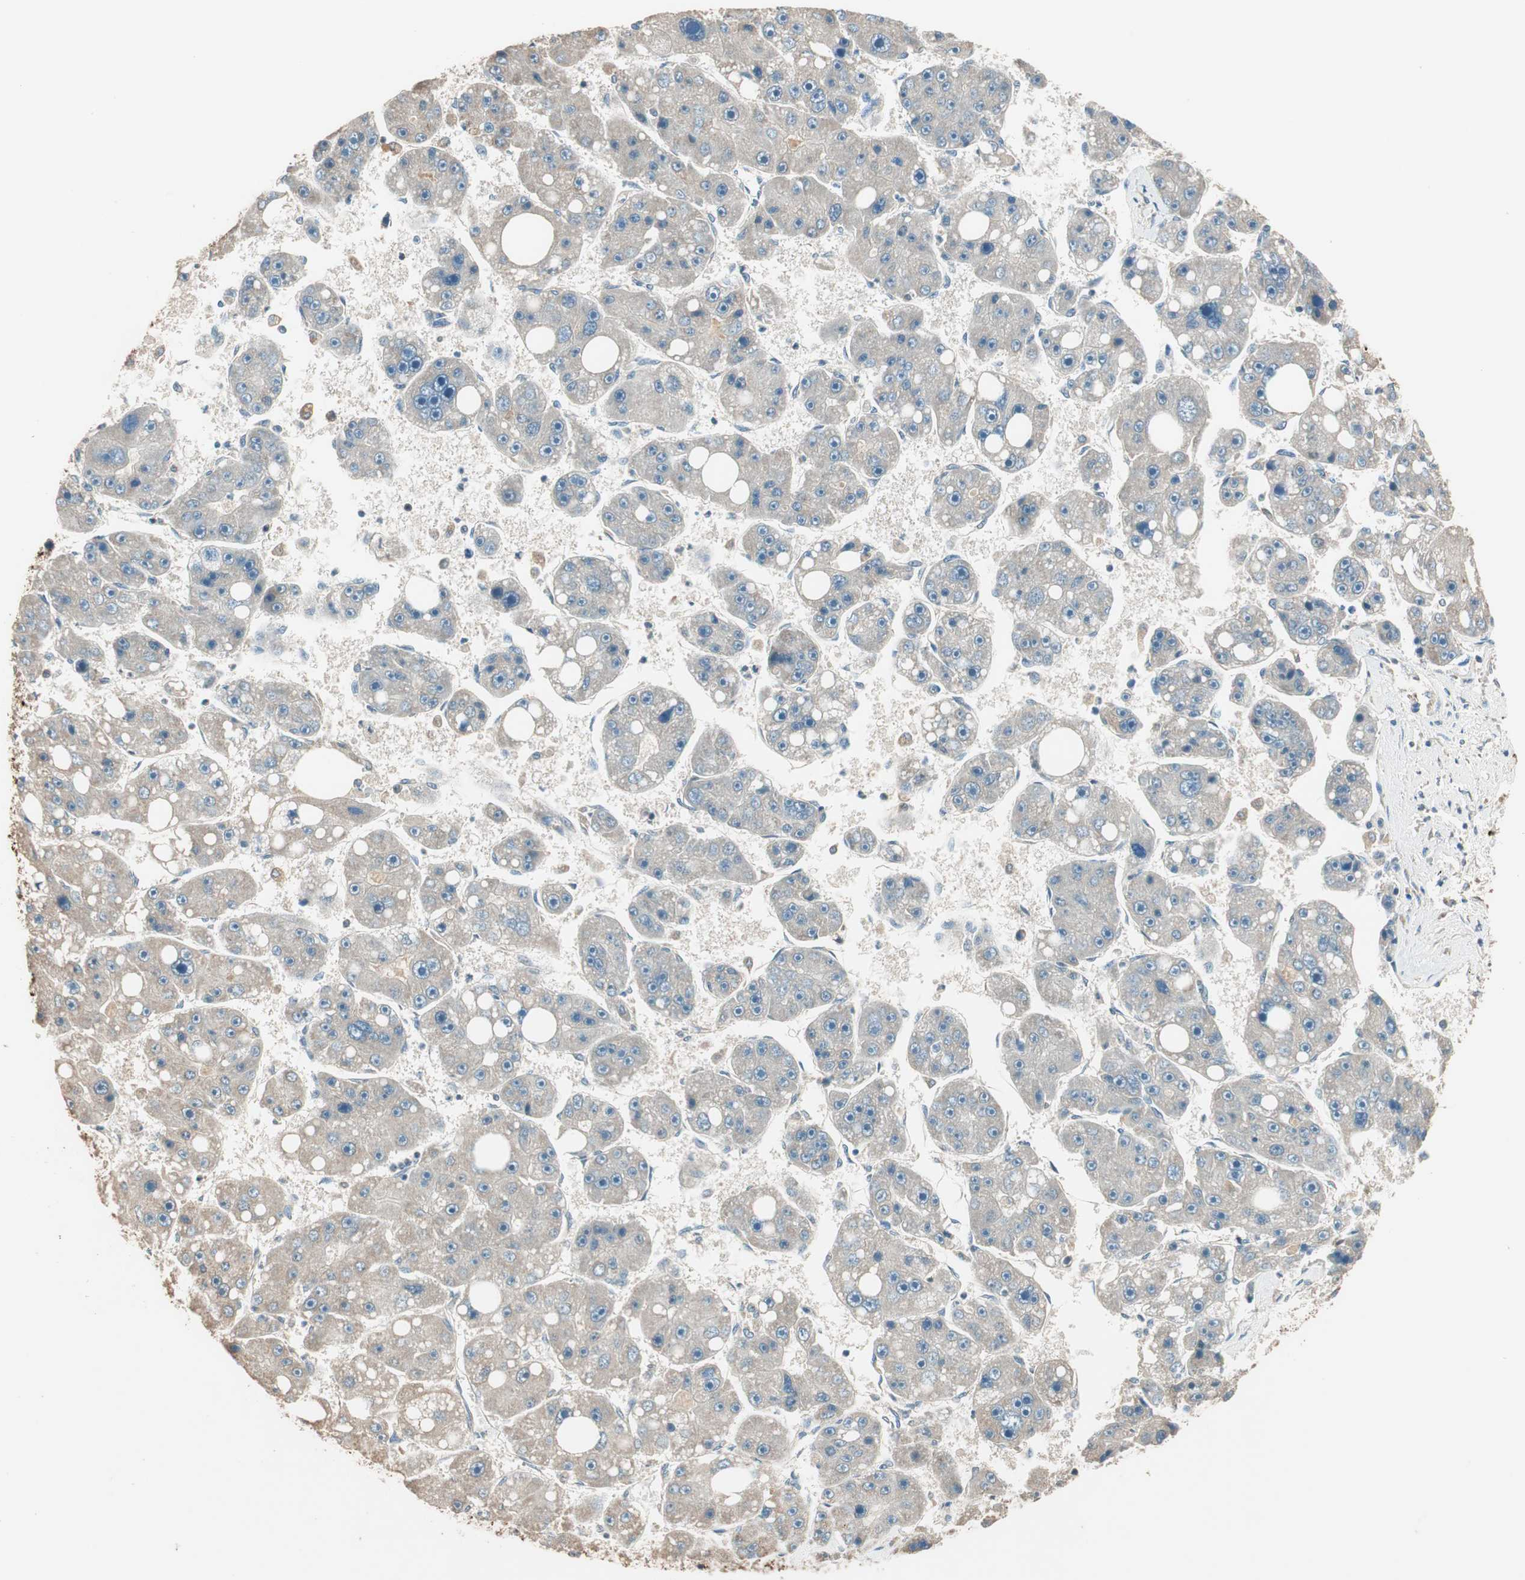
{"staining": {"intensity": "negative", "quantity": "none", "location": "none"}, "tissue": "liver cancer", "cell_type": "Tumor cells", "image_type": "cancer", "snomed": [{"axis": "morphology", "description": "Carcinoma, Hepatocellular, NOS"}, {"axis": "topography", "description": "Liver"}], "caption": "Immunohistochemistry (IHC) photomicrograph of neoplastic tissue: liver cancer stained with DAB reveals no significant protein staining in tumor cells.", "gene": "TRIM21", "patient": {"sex": "female", "age": 61}}